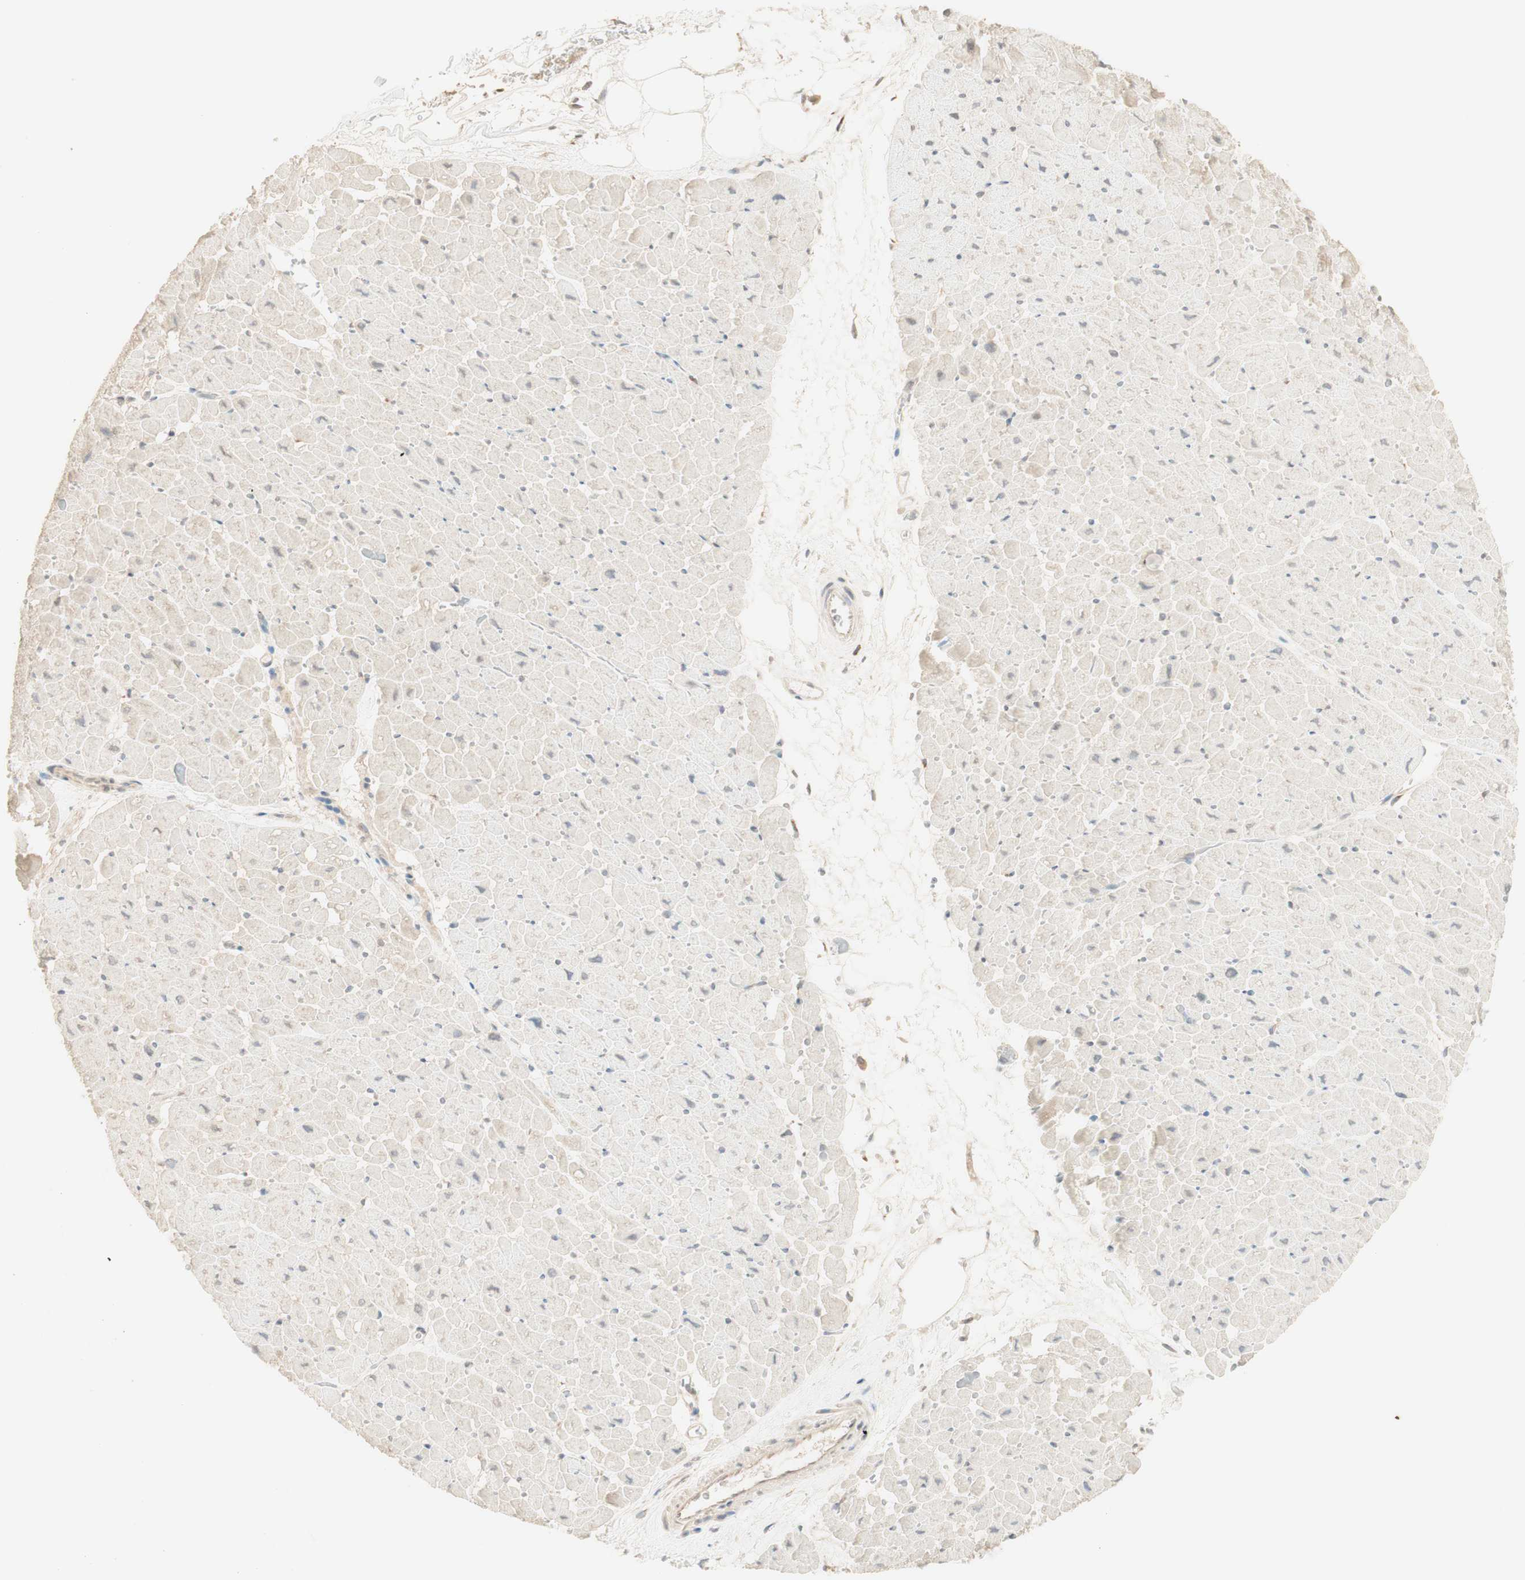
{"staining": {"intensity": "weak", "quantity": "25%-75%", "location": "cytoplasmic/membranous"}, "tissue": "heart muscle", "cell_type": "Cardiomyocytes", "image_type": "normal", "snomed": [{"axis": "morphology", "description": "Normal tissue, NOS"}, {"axis": "topography", "description": "Heart"}], "caption": "A photomicrograph showing weak cytoplasmic/membranous staining in about 25%-75% of cardiomyocytes in unremarkable heart muscle, as visualized by brown immunohistochemical staining.", "gene": "CLCN2", "patient": {"sex": "male", "age": 45}}